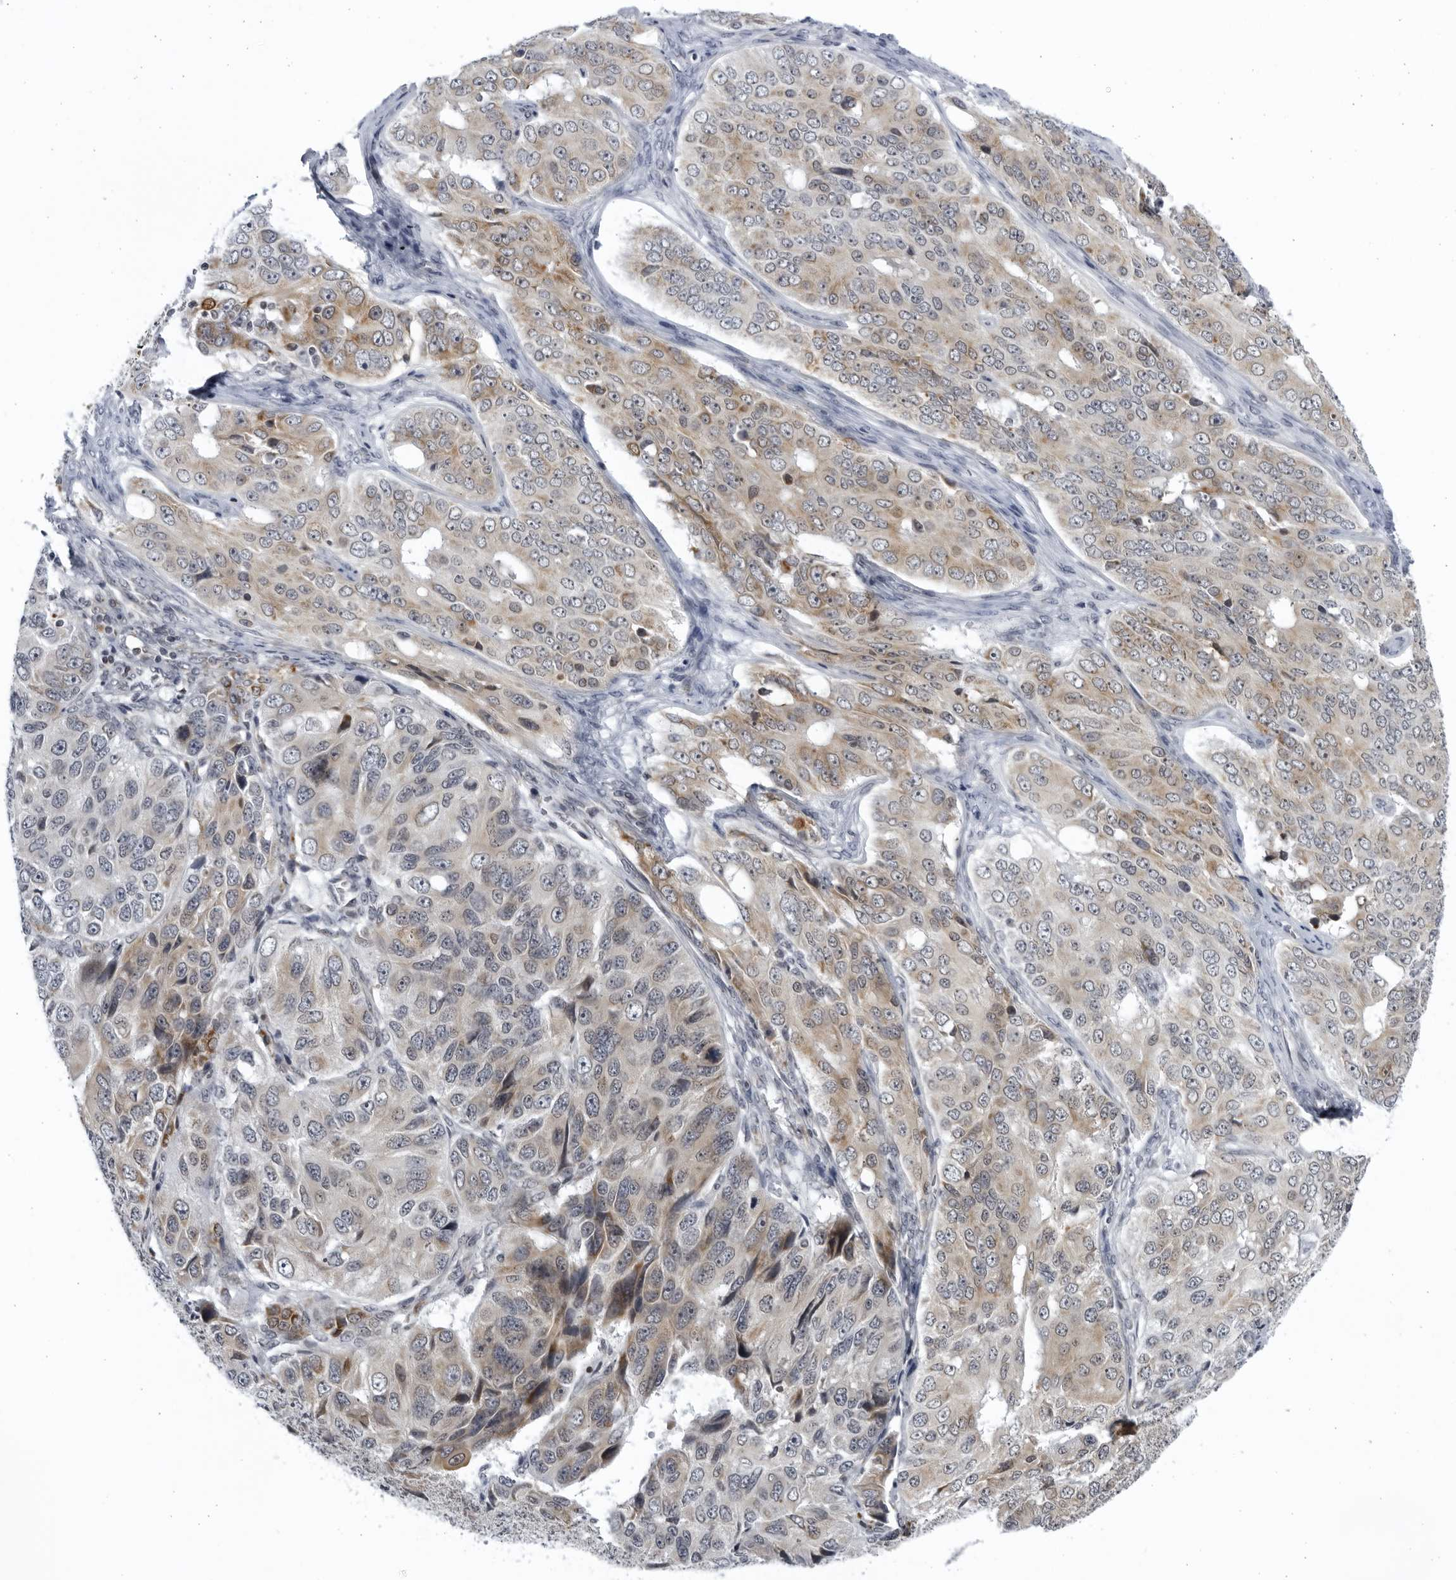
{"staining": {"intensity": "weak", "quantity": ">75%", "location": "cytoplasmic/membranous"}, "tissue": "ovarian cancer", "cell_type": "Tumor cells", "image_type": "cancer", "snomed": [{"axis": "morphology", "description": "Carcinoma, endometroid"}, {"axis": "topography", "description": "Ovary"}], "caption": "Immunohistochemical staining of endometroid carcinoma (ovarian) displays weak cytoplasmic/membranous protein expression in approximately >75% of tumor cells.", "gene": "SLC25A22", "patient": {"sex": "female", "age": 51}}